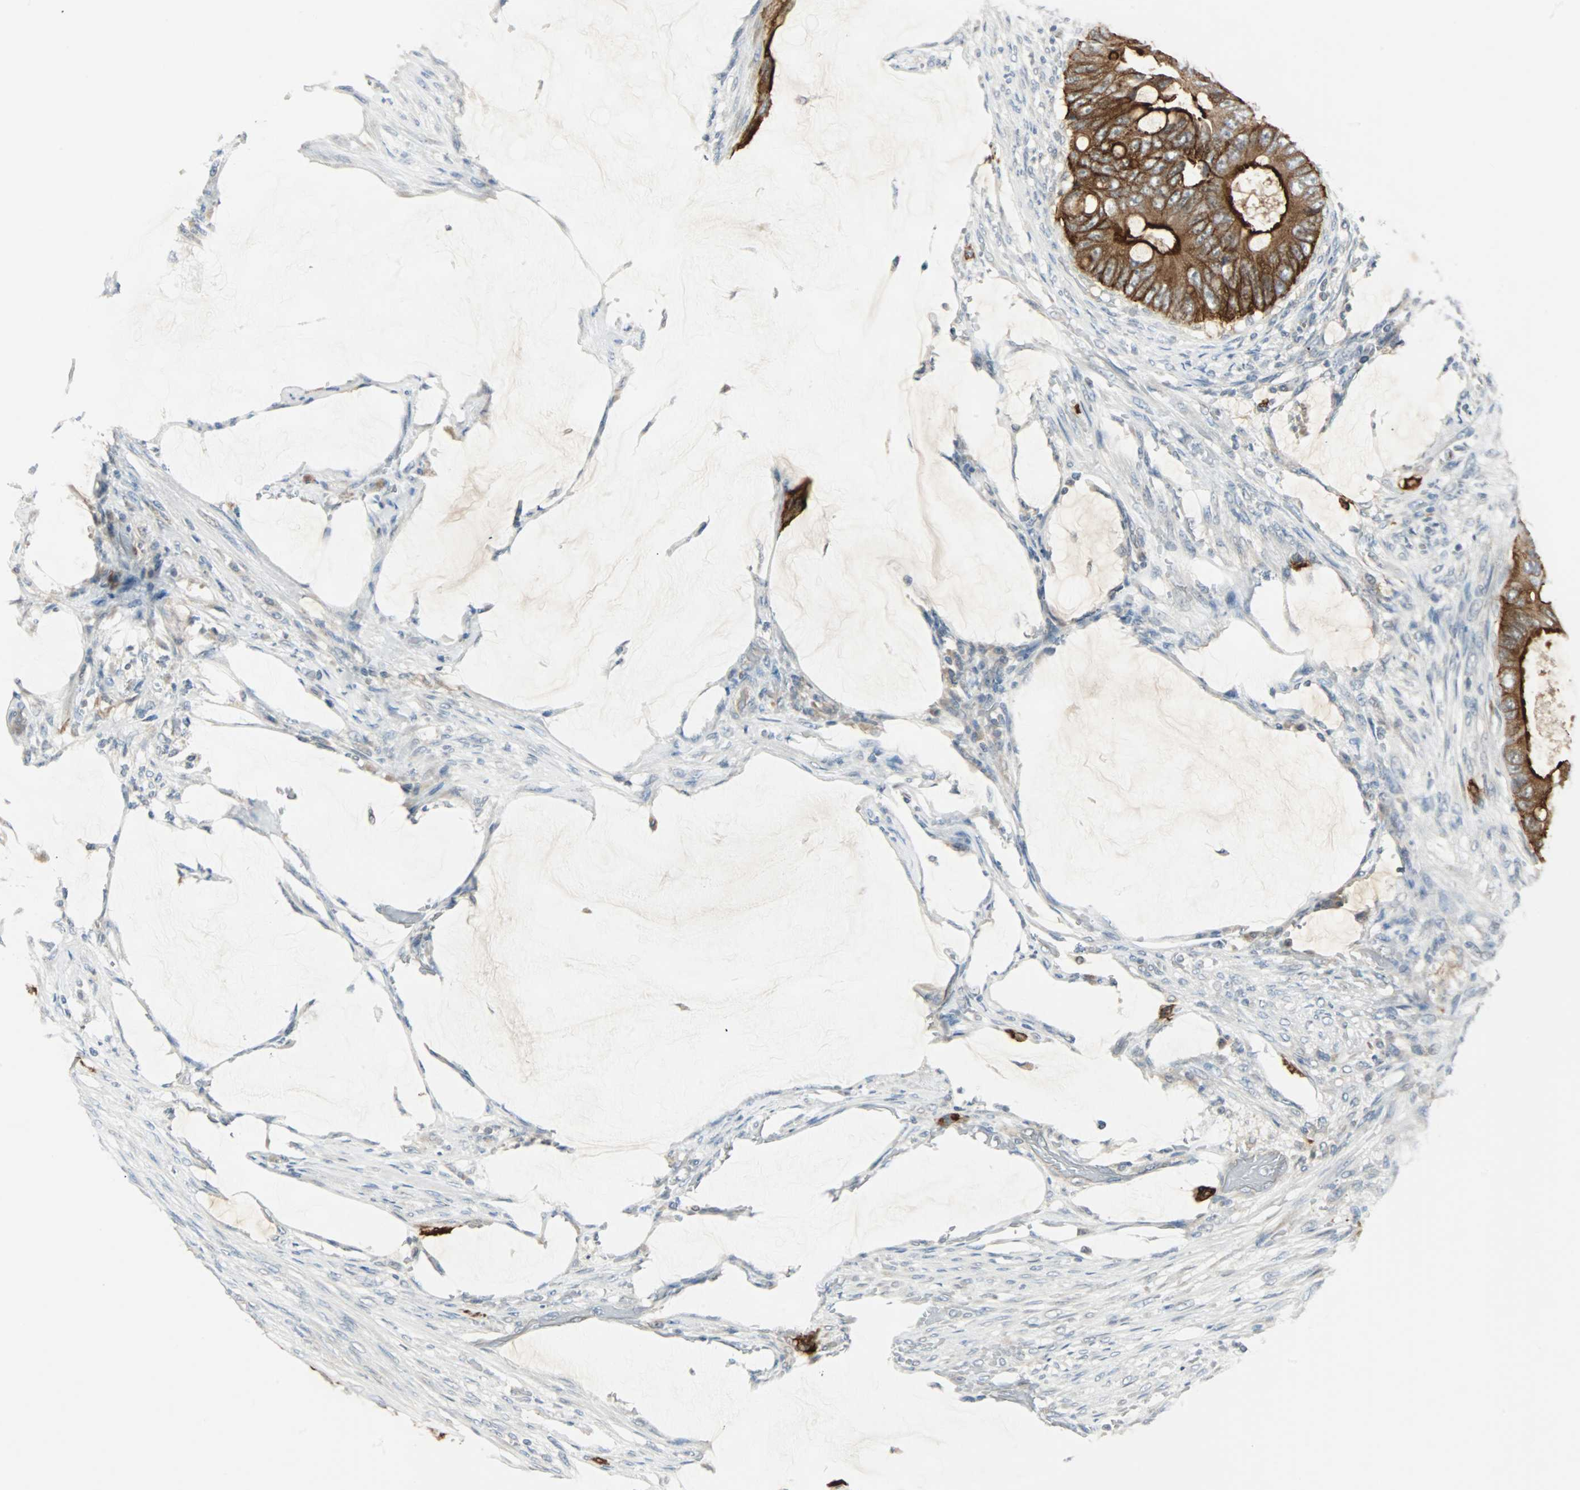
{"staining": {"intensity": "strong", "quantity": ">75%", "location": "cytoplasmic/membranous"}, "tissue": "colorectal cancer", "cell_type": "Tumor cells", "image_type": "cancer", "snomed": [{"axis": "morphology", "description": "Adenocarcinoma, NOS"}, {"axis": "topography", "description": "Rectum"}], "caption": "Protein staining shows strong cytoplasmic/membranous positivity in approximately >75% of tumor cells in colorectal adenocarcinoma.", "gene": "CMC2", "patient": {"sex": "female", "age": 77}}